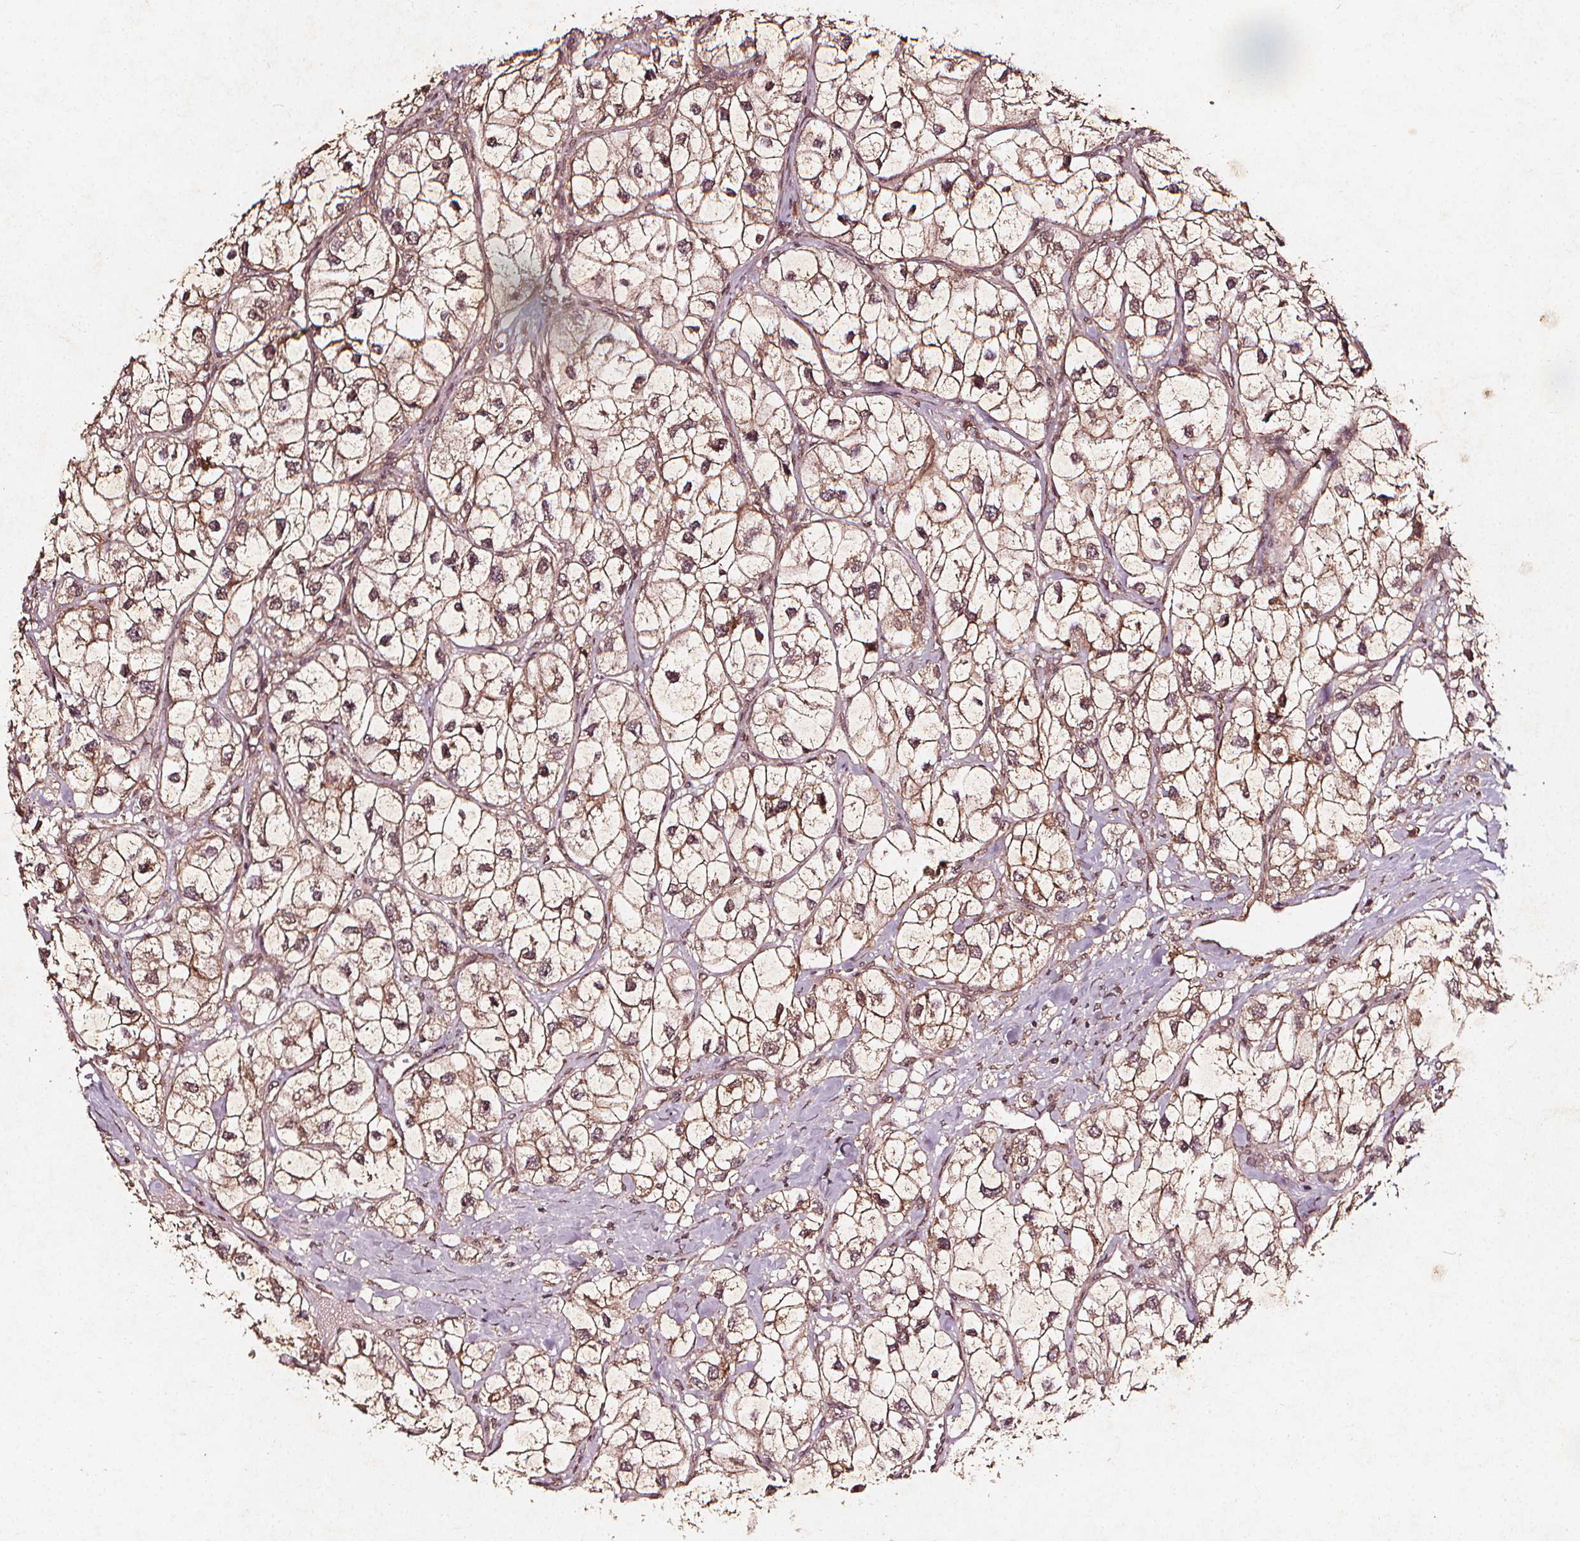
{"staining": {"intensity": "moderate", "quantity": ">75%", "location": "cytoplasmic/membranous"}, "tissue": "renal cancer", "cell_type": "Tumor cells", "image_type": "cancer", "snomed": [{"axis": "morphology", "description": "Adenocarcinoma, NOS"}, {"axis": "topography", "description": "Kidney"}], "caption": "Renal adenocarcinoma was stained to show a protein in brown. There is medium levels of moderate cytoplasmic/membranous expression in approximately >75% of tumor cells.", "gene": "ABCA1", "patient": {"sex": "male", "age": 59}}